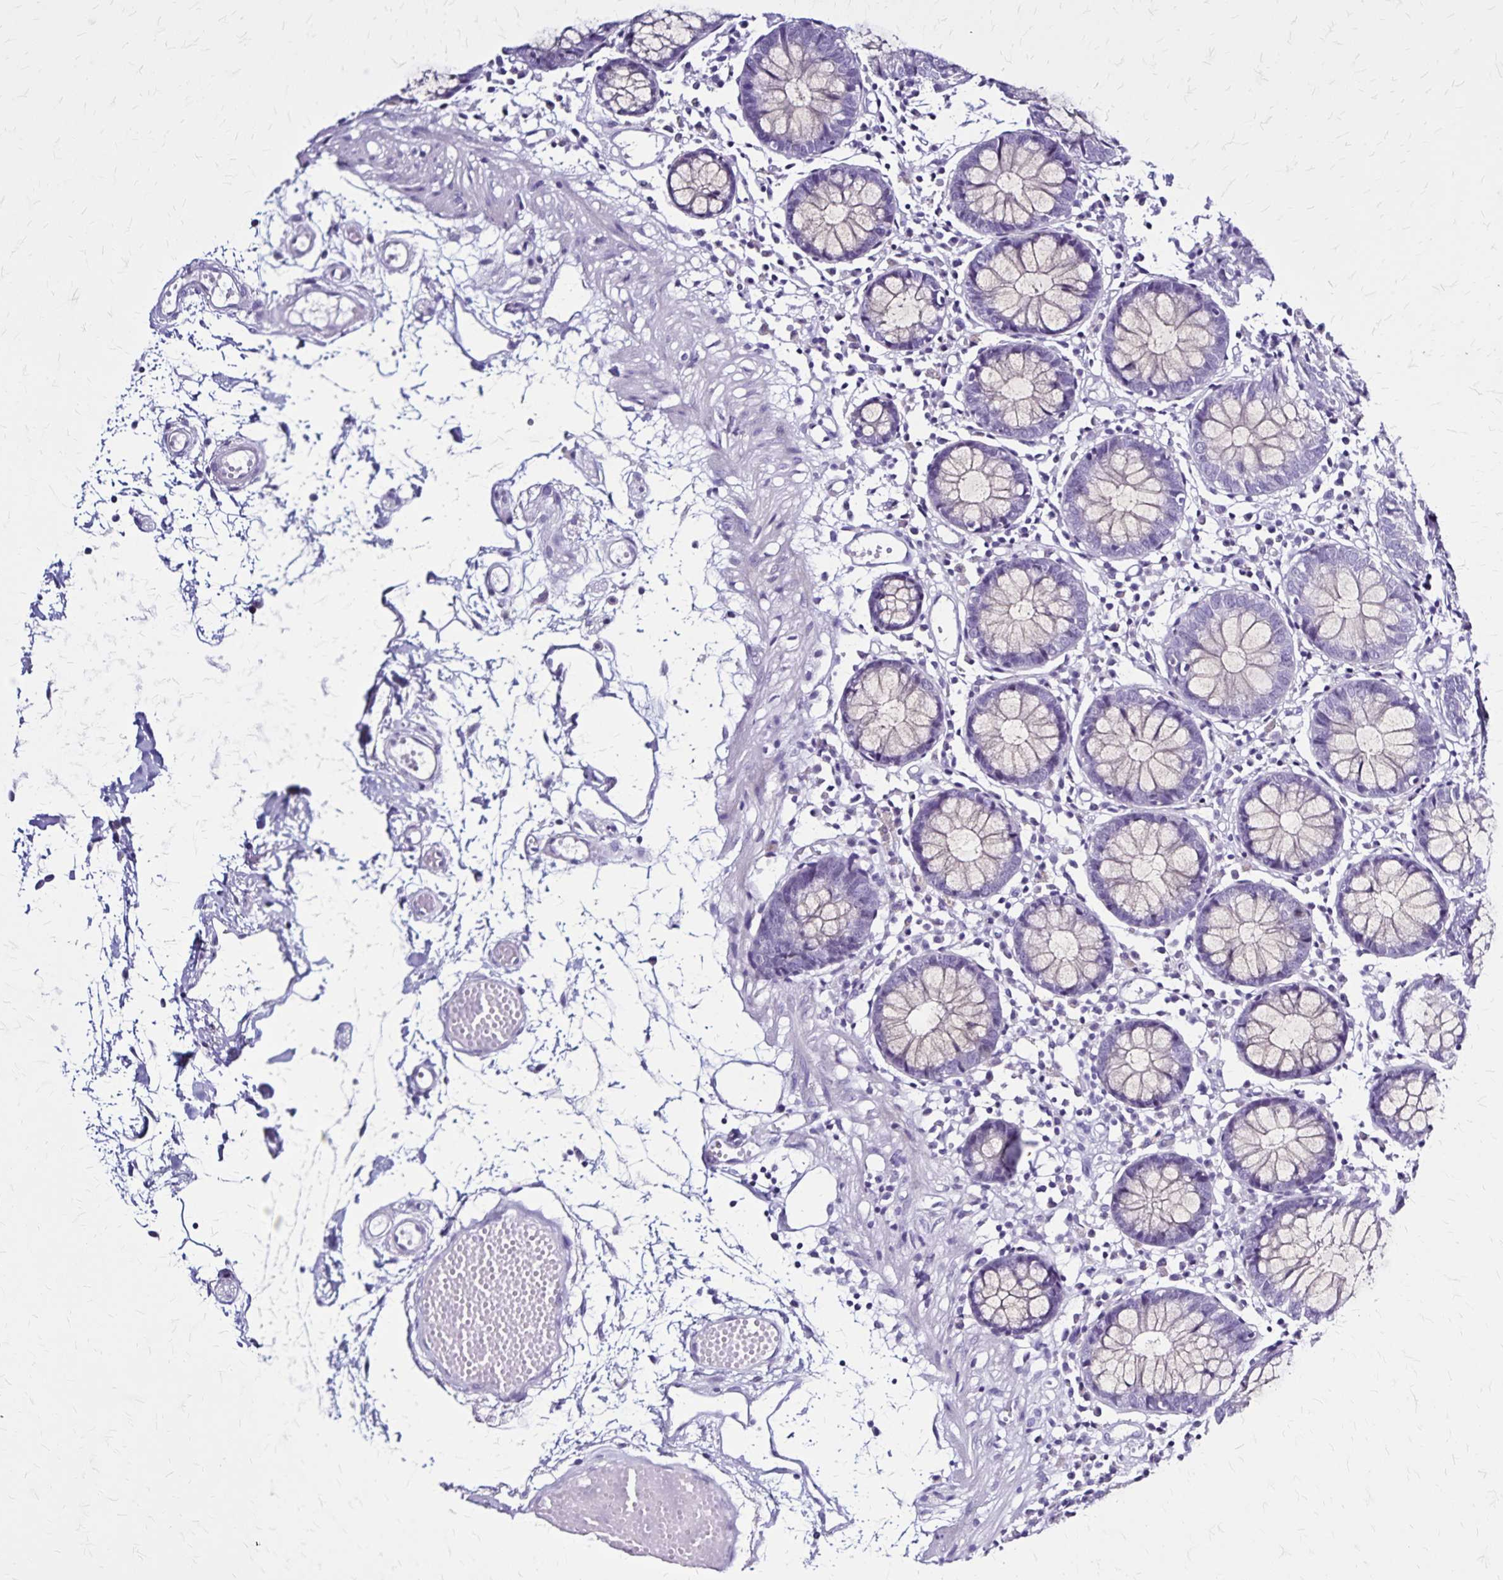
{"staining": {"intensity": "negative", "quantity": "none", "location": "none"}, "tissue": "colon", "cell_type": "Endothelial cells", "image_type": "normal", "snomed": [{"axis": "morphology", "description": "Normal tissue, NOS"}, {"axis": "morphology", "description": "Adenocarcinoma, NOS"}, {"axis": "topography", "description": "Colon"}], "caption": "This is an immunohistochemistry (IHC) image of benign human colon. There is no staining in endothelial cells.", "gene": "PLXNA4", "patient": {"sex": "male", "age": 83}}